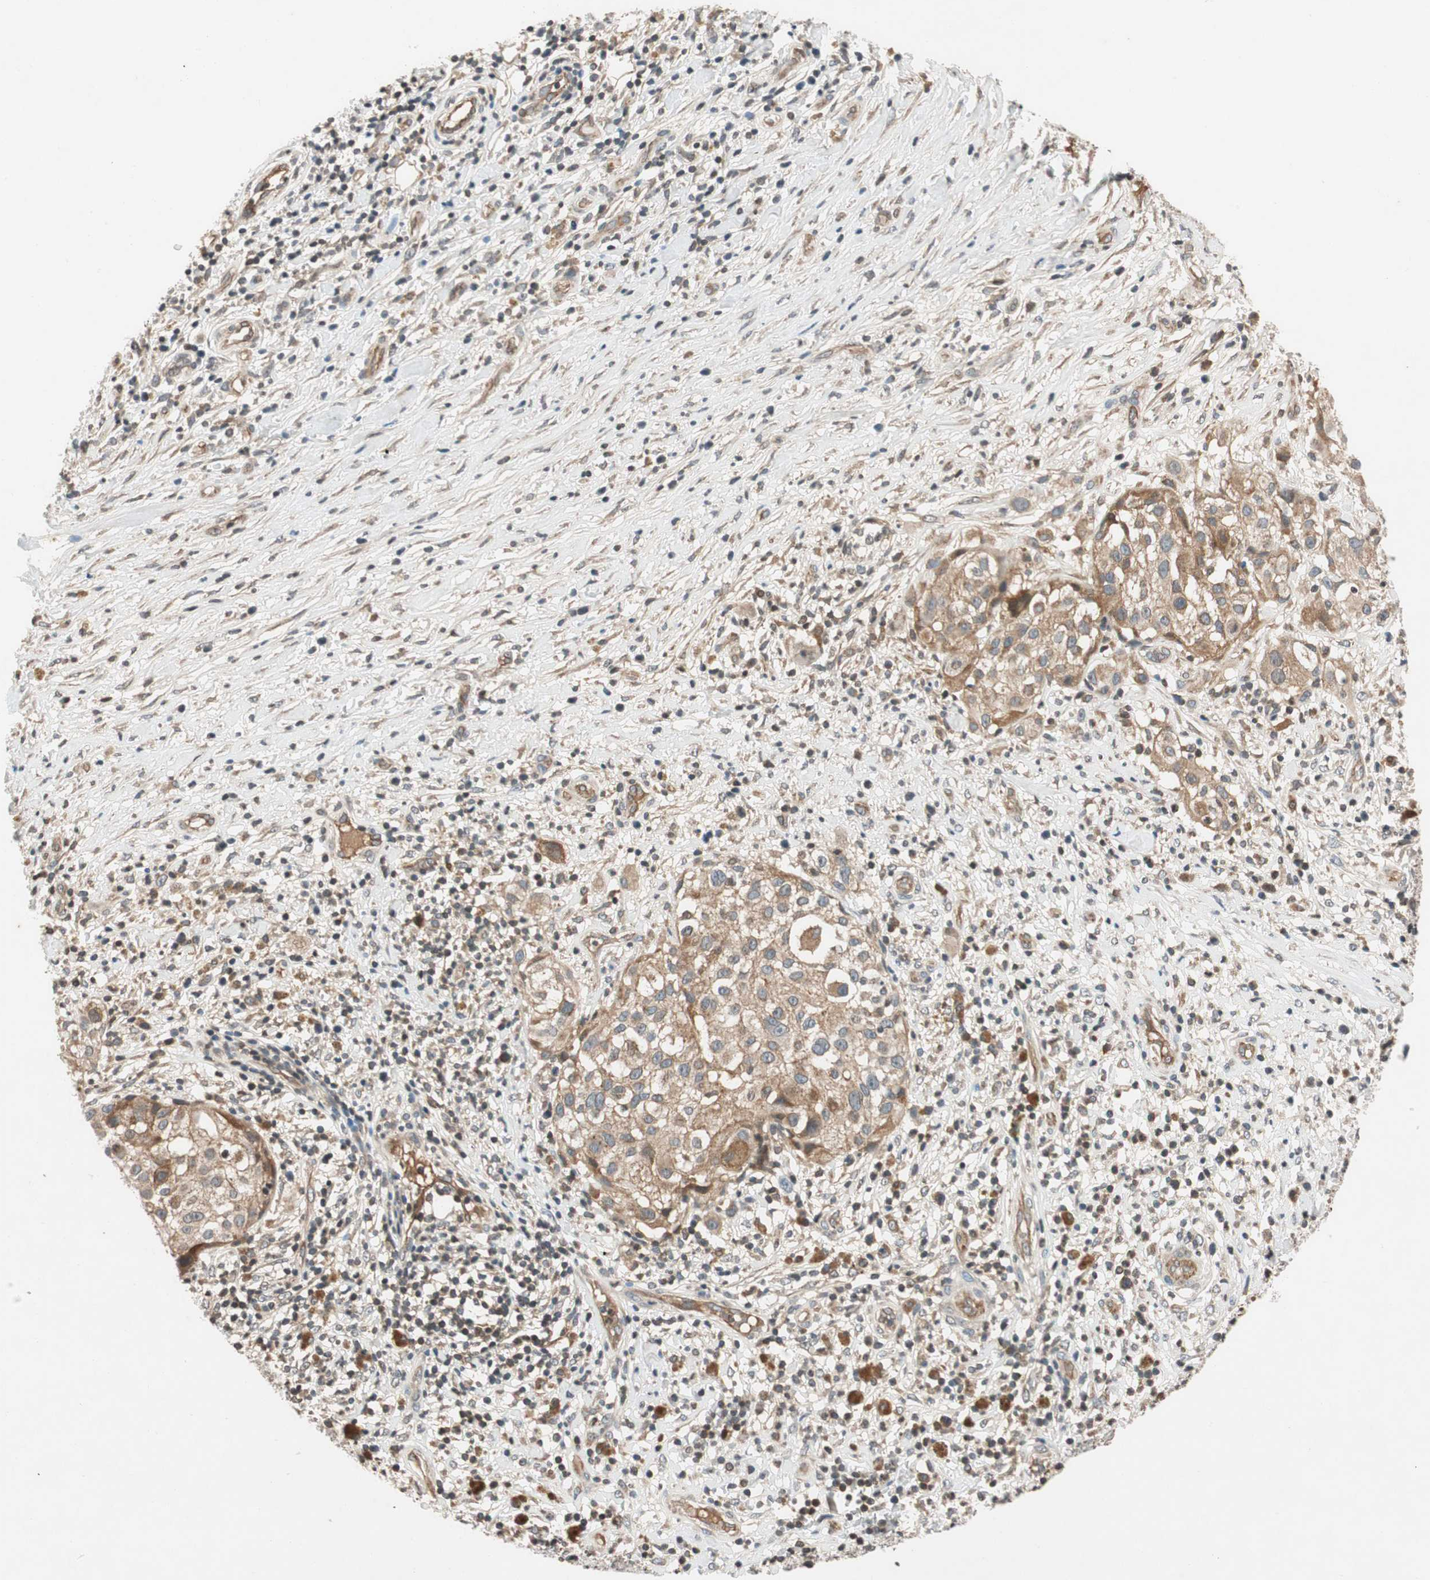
{"staining": {"intensity": "moderate", "quantity": ">75%", "location": "cytoplasmic/membranous"}, "tissue": "melanoma", "cell_type": "Tumor cells", "image_type": "cancer", "snomed": [{"axis": "morphology", "description": "Necrosis, NOS"}, {"axis": "morphology", "description": "Malignant melanoma, NOS"}, {"axis": "topography", "description": "Skin"}], "caption": "High-magnification brightfield microscopy of malignant melanoma stained with DAB (3,3'-diaminobenzidine) (brown) and counterstained with hematoxylin (blue). tumor cells exhibit moderate cytoplasmic/membranous expression is appreciated in about>75% of cells. Using DAB (brown) and hematoxylin (blue) stains, captured at high magnification using brightfield microscopy.", "gene": "GCLM", "patient": {"sex": "female", "age": 87}}